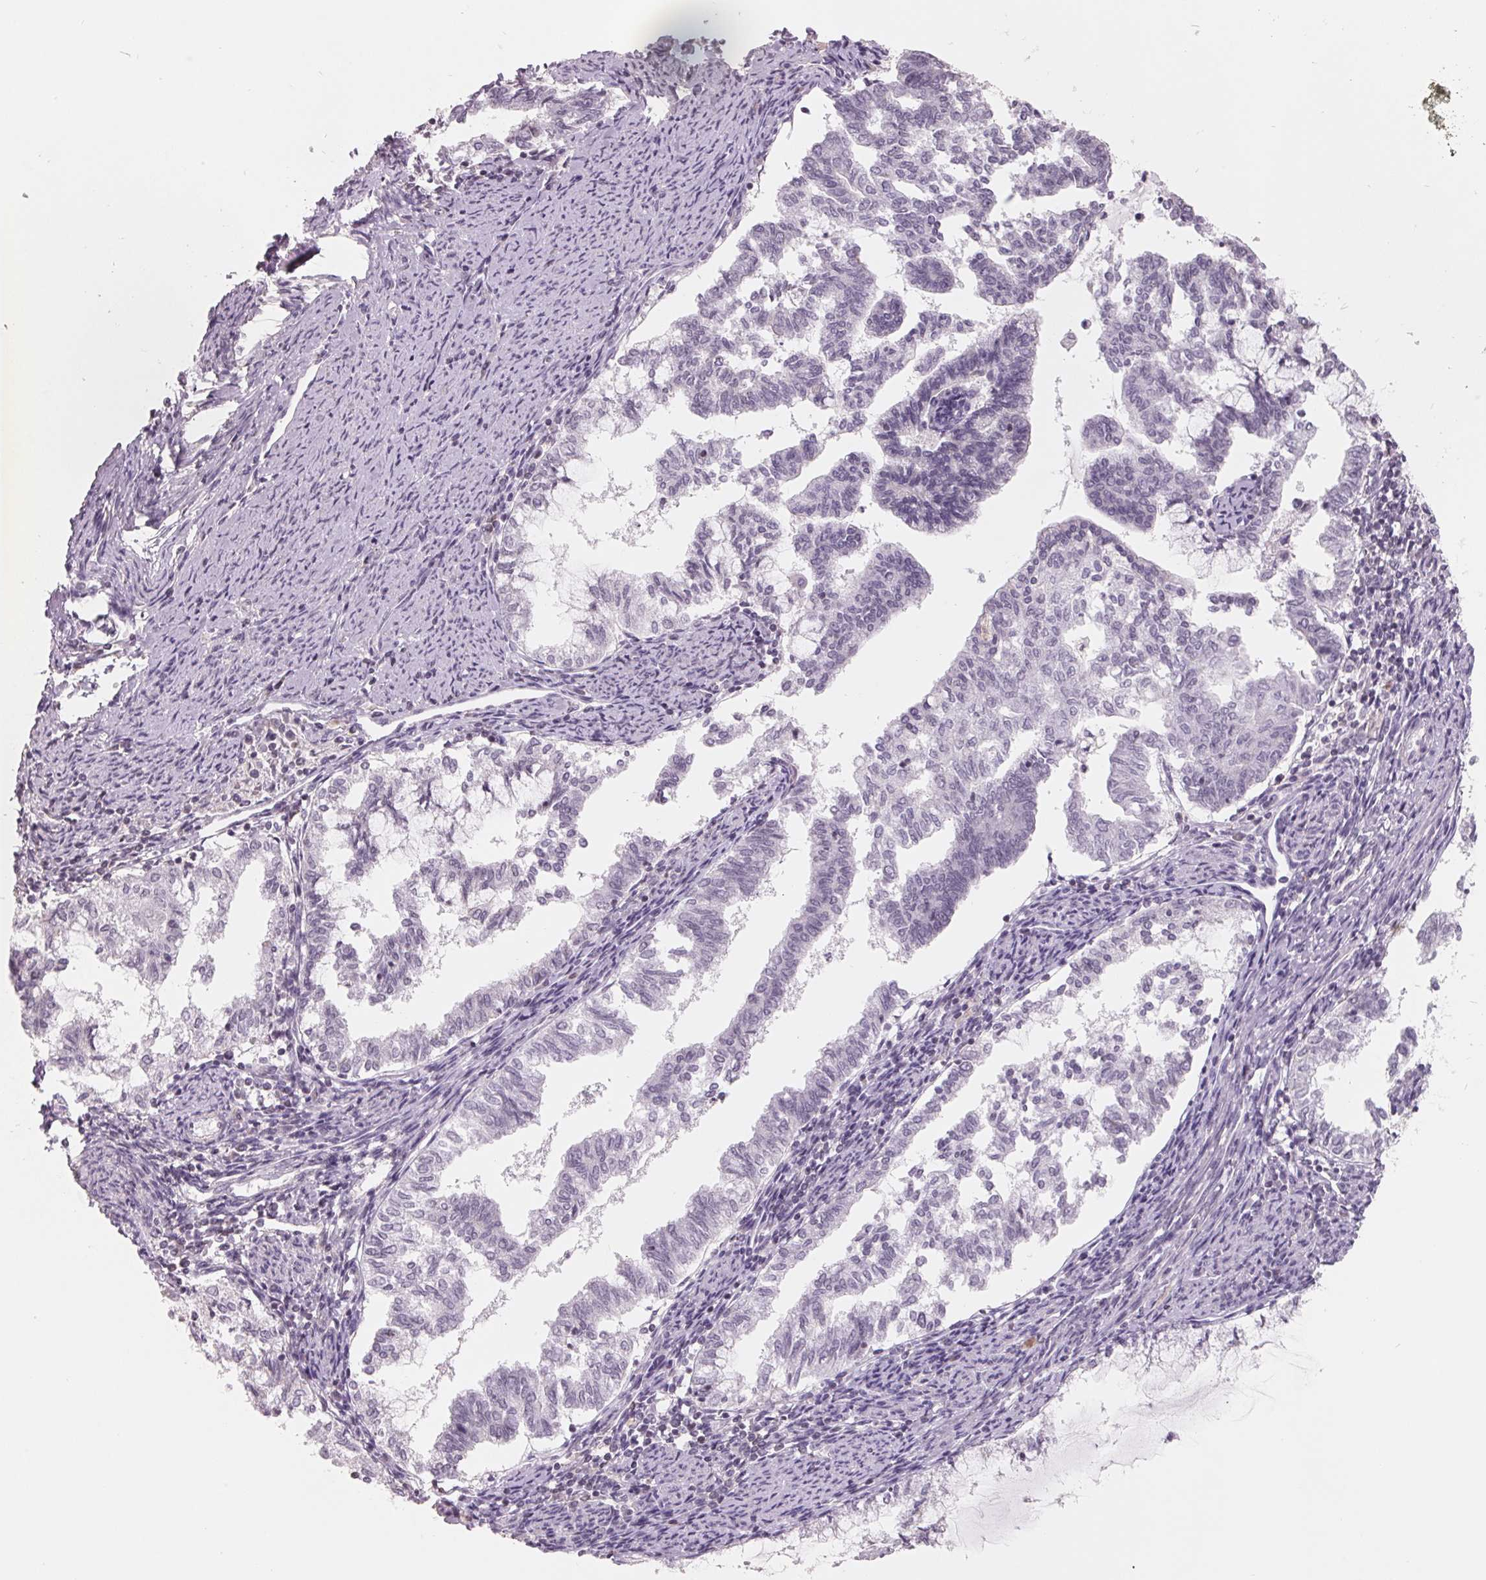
{"staining": {"intensity": "negative", "quantity": "none", "location": "none"}, "tissue": "endometrial cancer", "cell_type": "Tumor cells", "image_type": "cancer", "snomed": [{"axis": "morphology", "description": "Adenocarcinoma, NOS"}, {"axis": "topography", "description": "Endometrium"}], "caption": "High power microscopy histopathology image of an IHC micrograph of adenocarcinoma (endometrial), revealing no significant staining in tumor cells. (Brightfield microscopy of DAB IHC at high magnification).", "gene": "FTCD", "patient": {"sex": "female", "age": 79}}